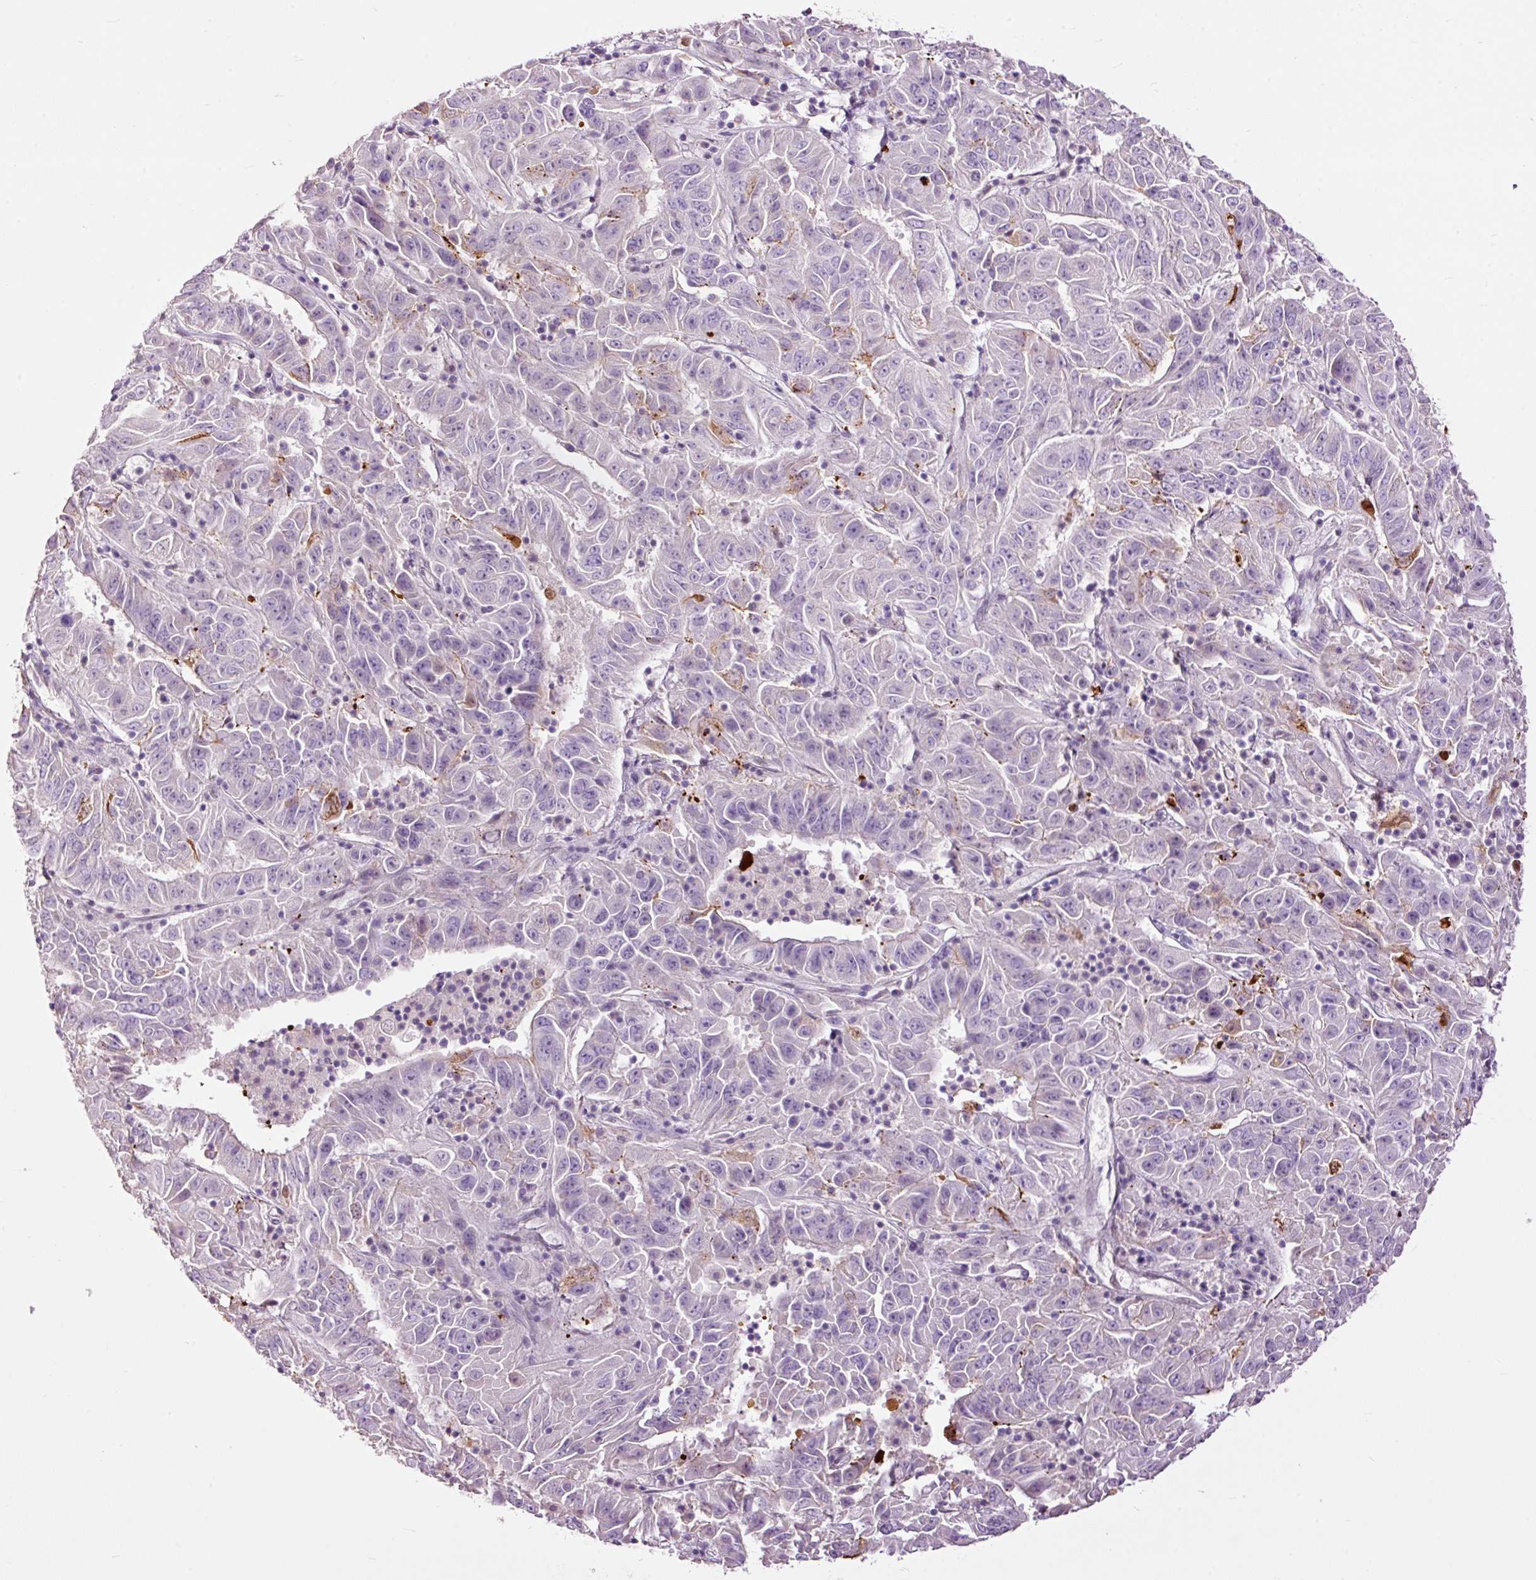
{"staining": {"intensity": "negative", "quantity": "none", "location": "none"}, "tissue": "pancreatic cancer", "cell_type": "Tumor cells", "image_type": "cancer", "snomed": [{"axis": "morphology", "description": "Adenocarcinoma, NOS"}, {"axis": "topography", "description": "Pancreas"}], "caption": "IHC histopathology image of human pancreatic adenocarcinoma stained for a protein (brown), which shows no staining in tumor cells.", "gene": "FCRL4", "patient": {"sex": "male", "age": 63}}